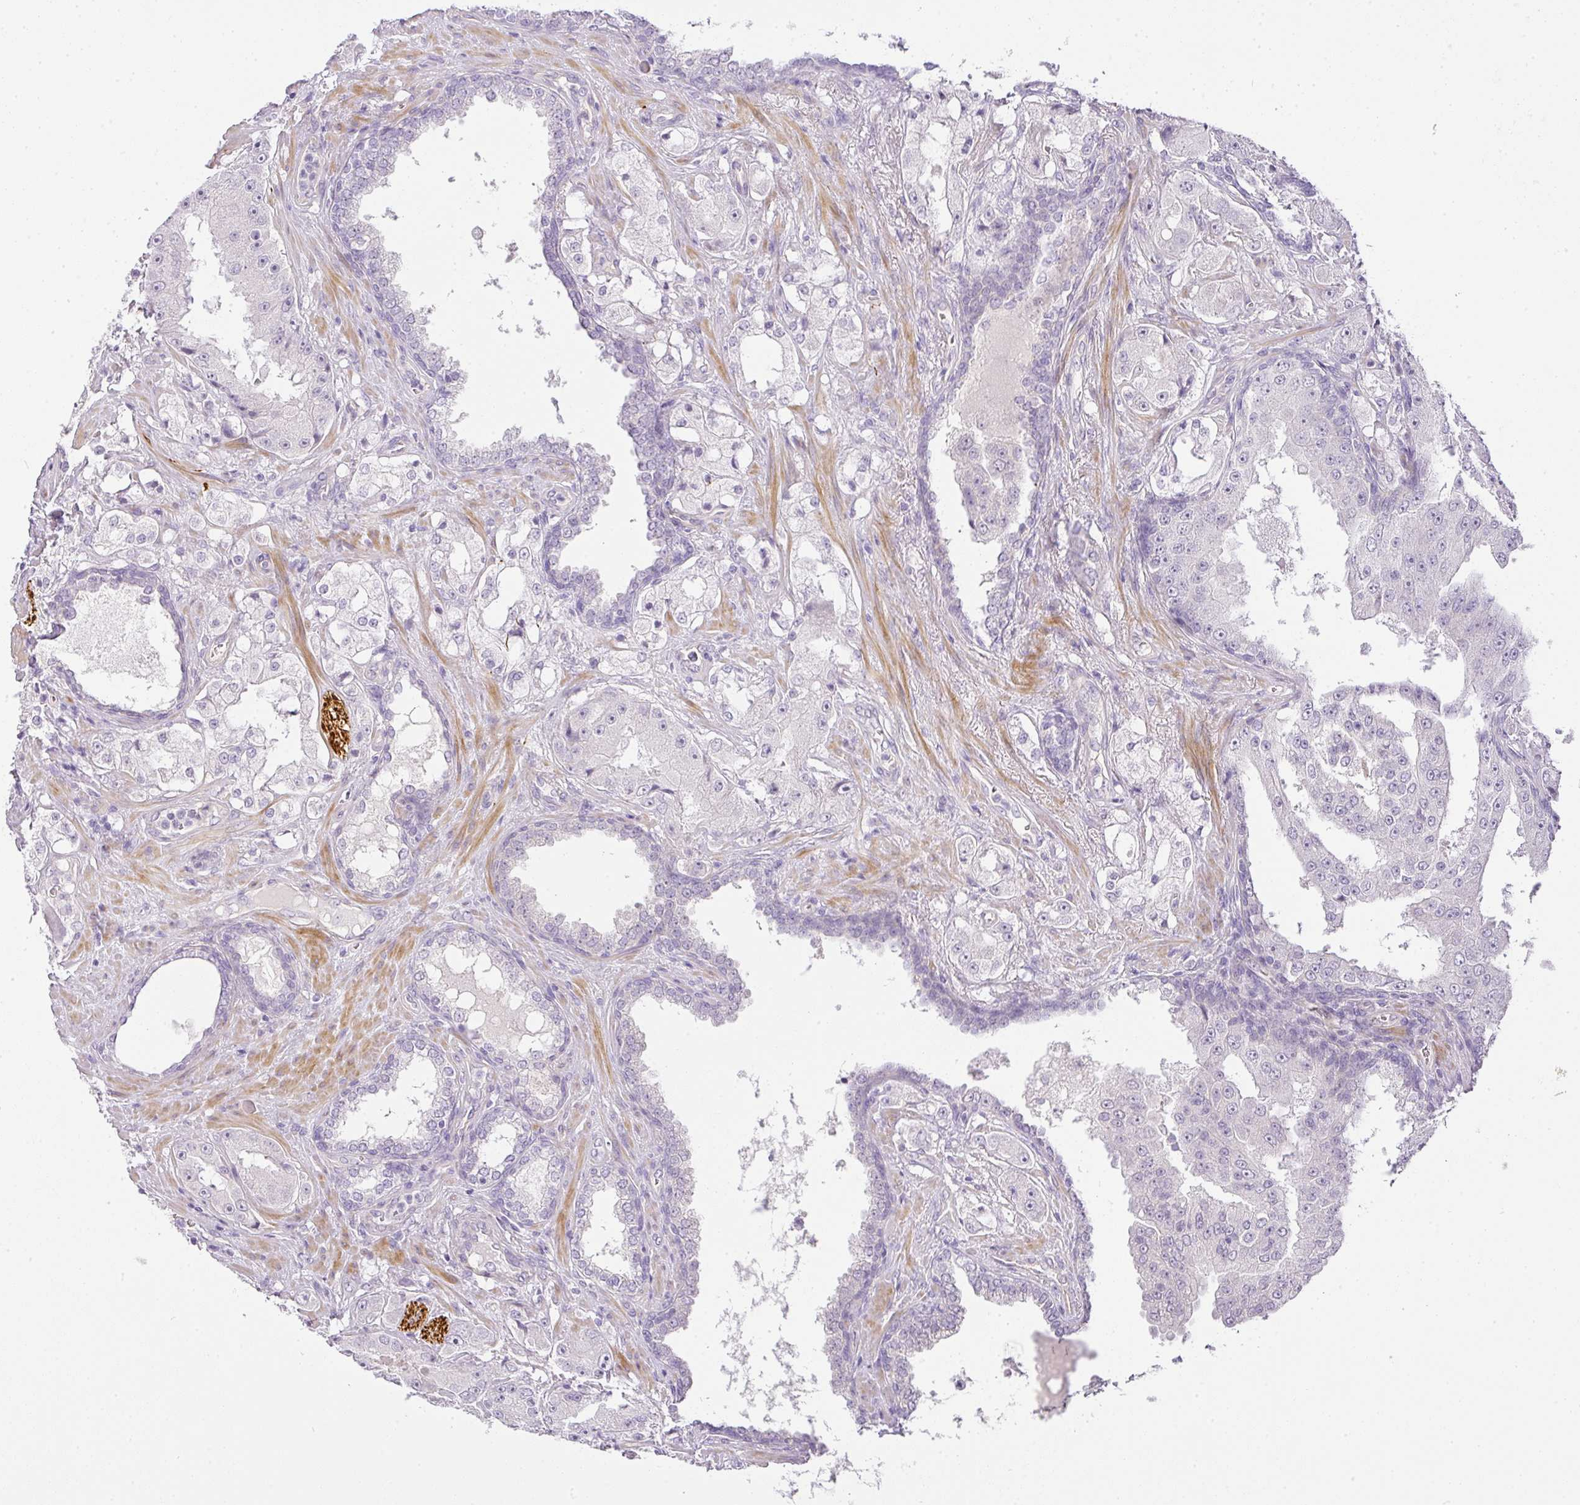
{"staining": {"intensity": "negative", "quantity": "none", "location": "none"}, "tissue": "prostate cancer", "cell_type": "Tumor cells", "image_type": "cancer", "snomed": [{"axis": "morphology", "description": "Adenocarcinoma, High grade"}, {"axis": "topography", "description": "Prostate"}], "caption": "This is an immunohistochemistry image of human prostate cancer (high-grade adenocarcinoma). There is no staining in tumor cells.", "gene": "RAX2", "patient": {"sex": "male", "age": 73}}